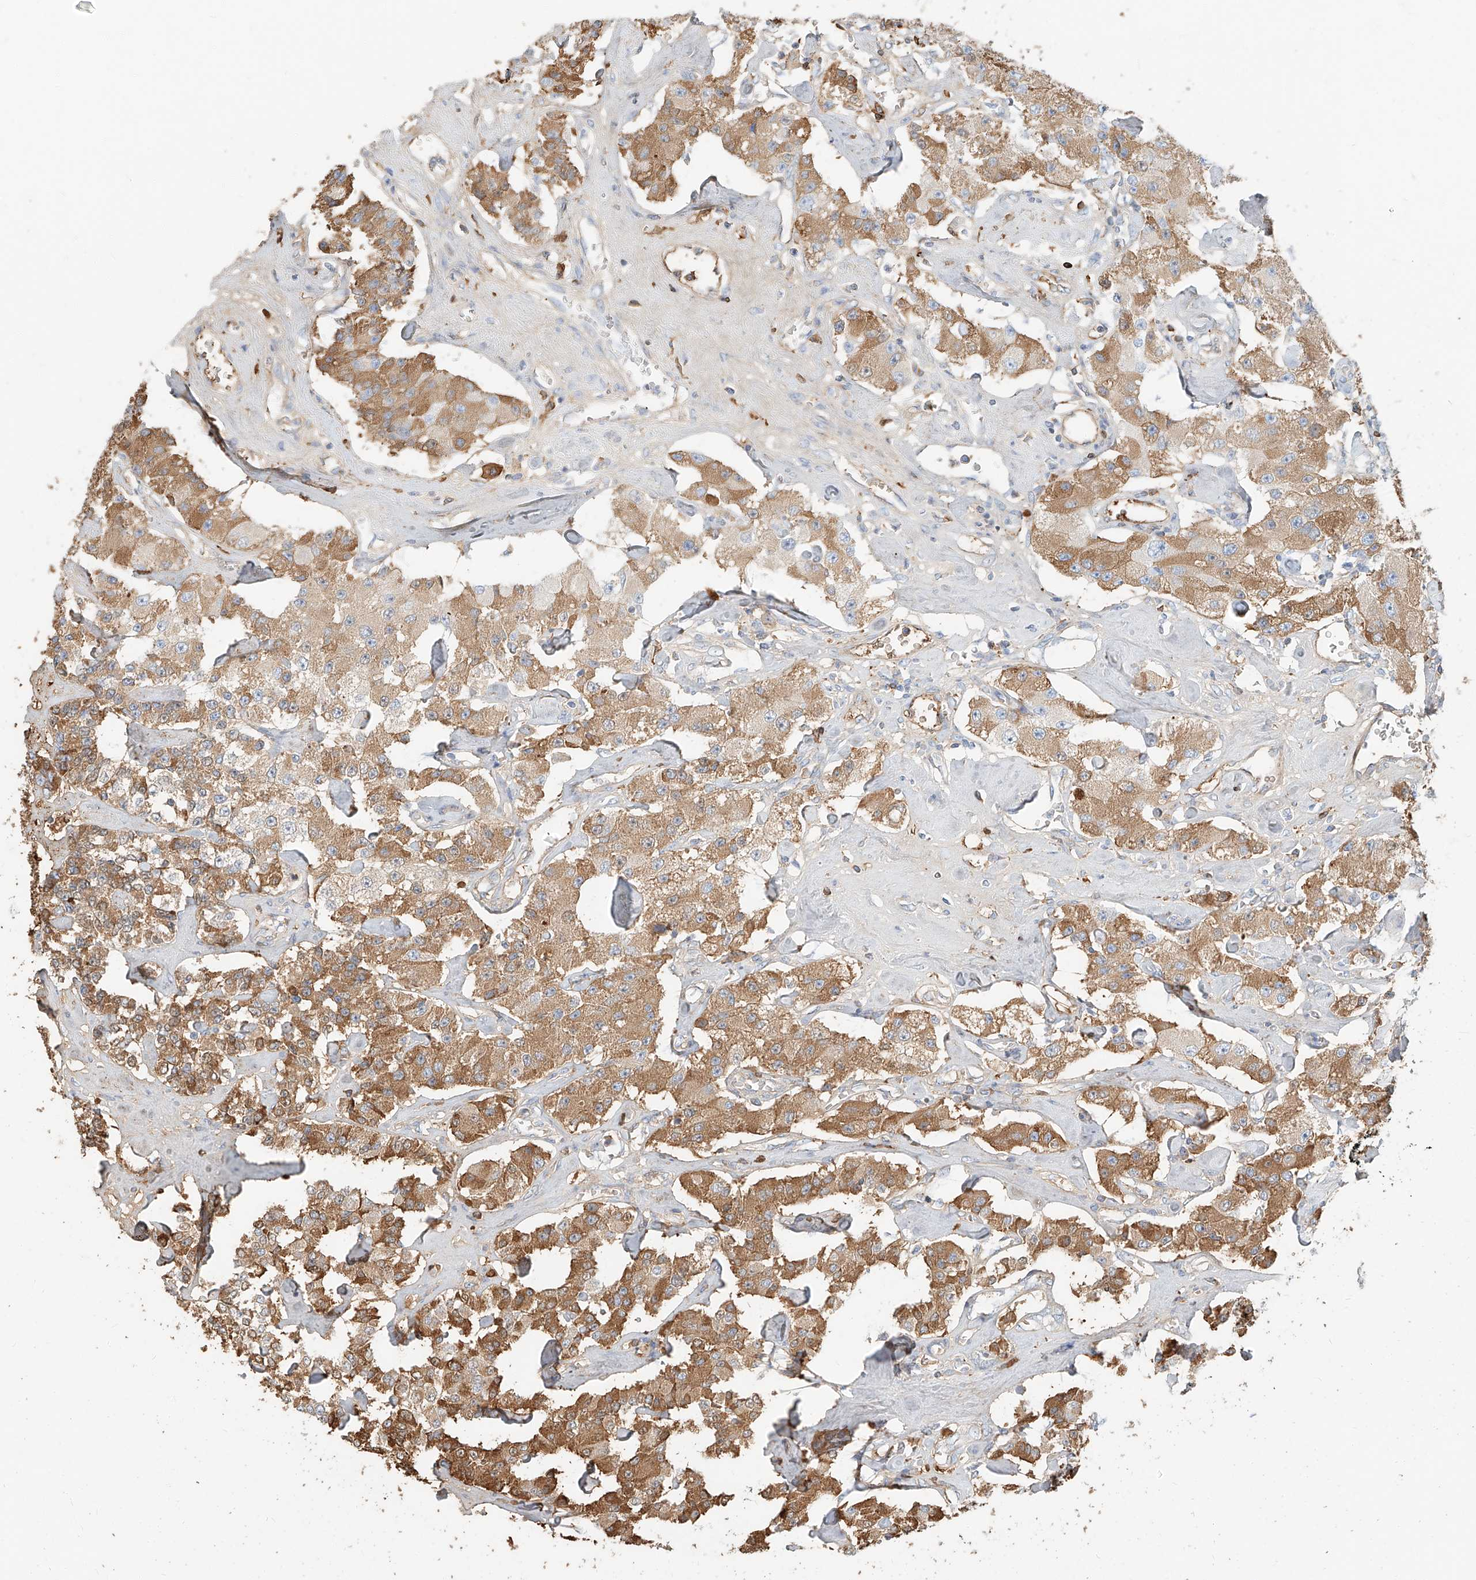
{"staining": {"intensity": "moderate", "quantity": ">75%", "location": "cytoplasmic/membranous"}, "tissue": "carcinoid", "cell_type": "Tumor cells", "image_type": "cancer", "snomed": [{"axis": "morphology", "description": "Carcinoid, malignant, NOS"}, {"axis": "topography", "description": "Pancreas"}], "caption": "Human carcinoid stained for a protein (brown) shows moderate cytoplasmic/membranous positive staining in about >75% of tumor cells.", "gene": "ZFP30", "patient": {"sex": "male", "age": 41}}